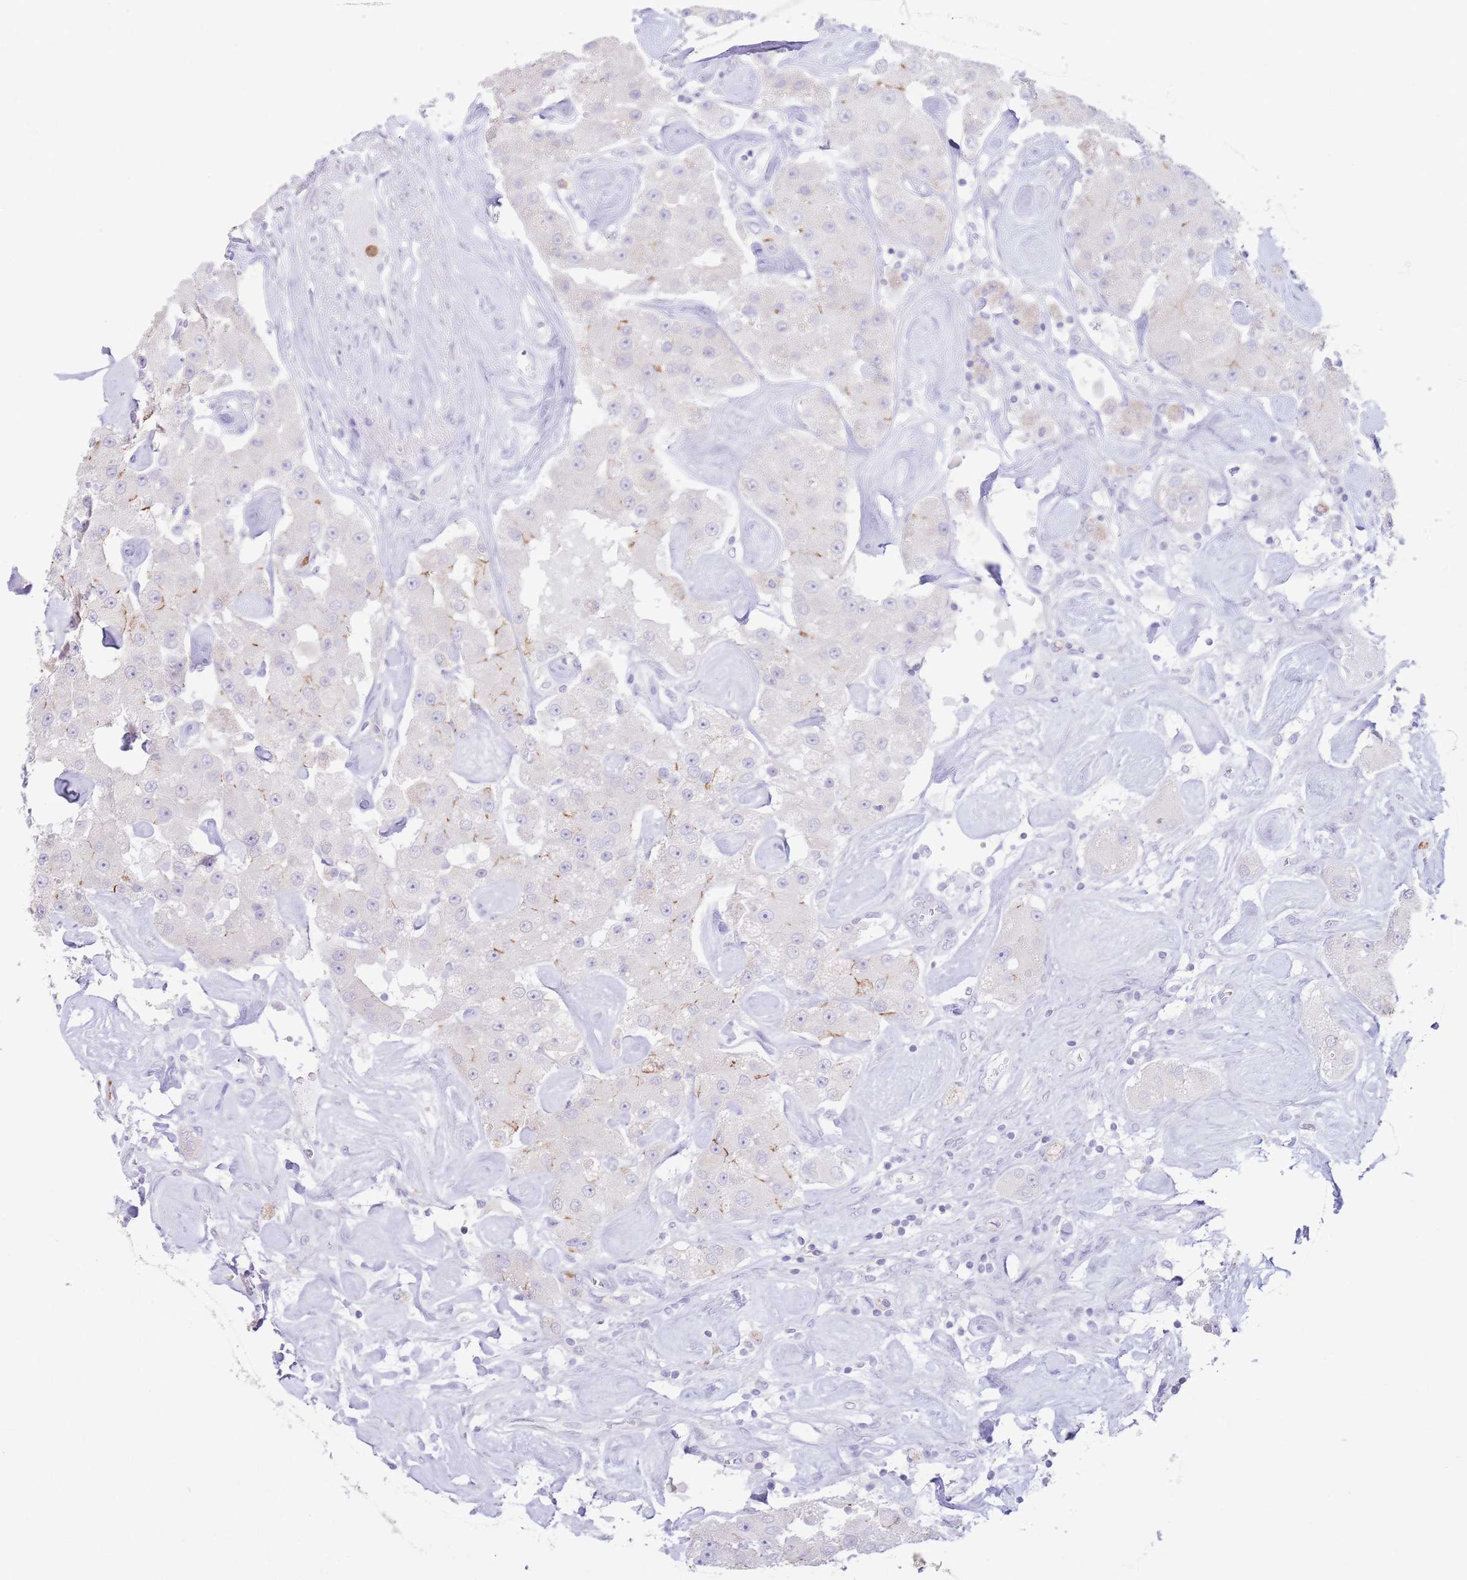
{"staining": {"intensity": "moderate", "quantity": "25%-75%", "location": "cytoplasmic/membranous"}, "tissue": "carcinoid", "cell_type": "Tumor cells", "image_type": "cancer", "snomed": [{"axis": "morphology", "description": "Carcinoid, malignant, NOS"}, {"axis": "topography", "description": "Pancreas"}], "caption": "The micrograph exhibits a brown stain indicating the presence of a protein in the cytoplasmic/membranous of tumor cells in carcinoid.", "gene": "LCLAT1", "patient": {"sex": "male", "age": 41}}